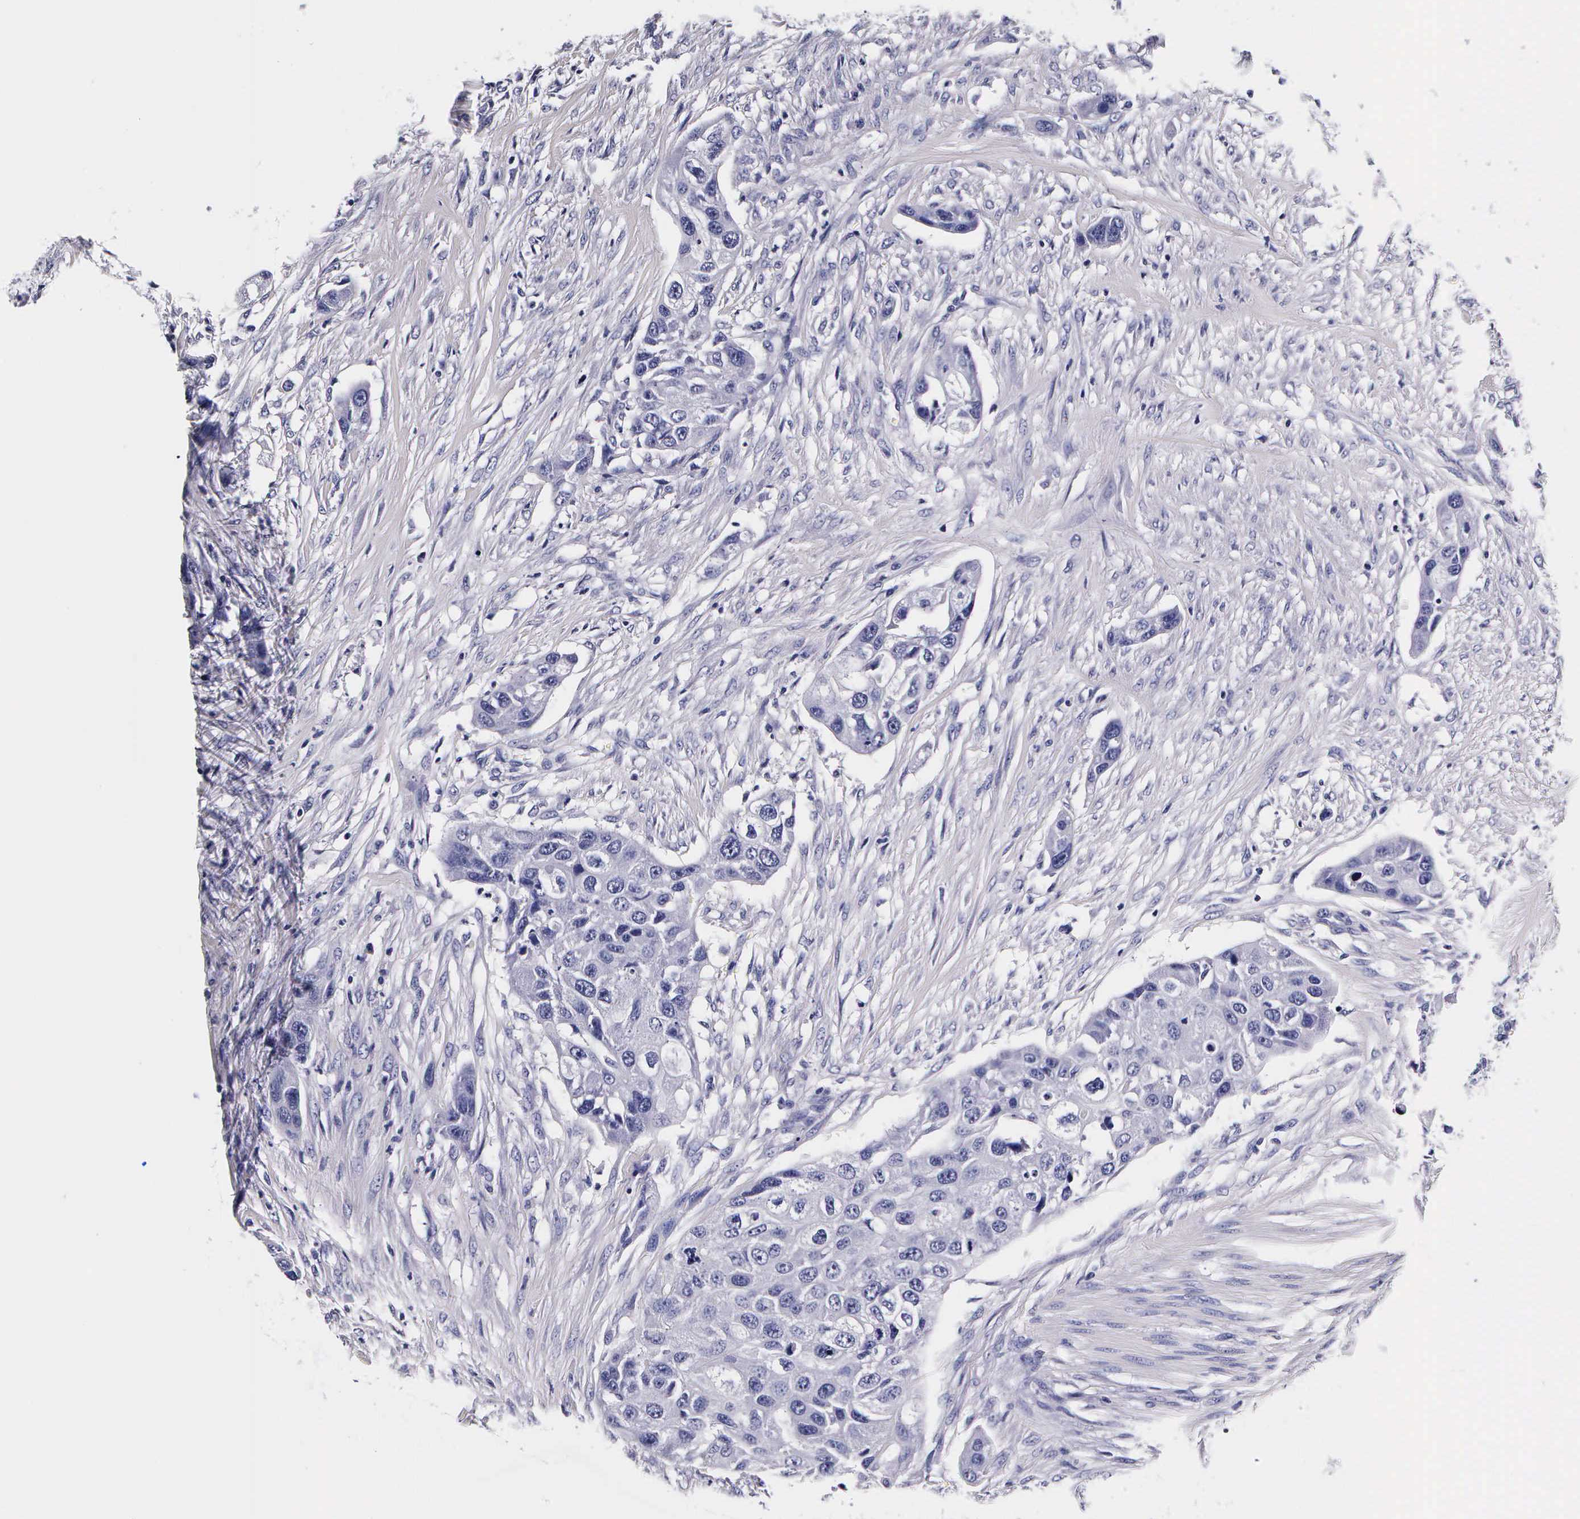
{"staining": {"intensity": "negative", "quantity": "none", "location": "none"}, "tissue": "urothelial cancer", "cell_type": "Tumor cells", "image_type": "cancer", "snomed": [{"axis": "morphology", "description": "Urothelial carcinoma, High grade"}, {"axis": "topography", "description": "Urinary bladder"}], "caption": "This is a micrograph of immunohistochemistry staining of urothelial cancer, which shows no staining in tumor cells. (DAB (3,3'-diaminobenzidine) immunohistochemistry with hematoxylin counter stain).", "gene": "IAPP", "patient": {"sex": "male", "age": 55}}